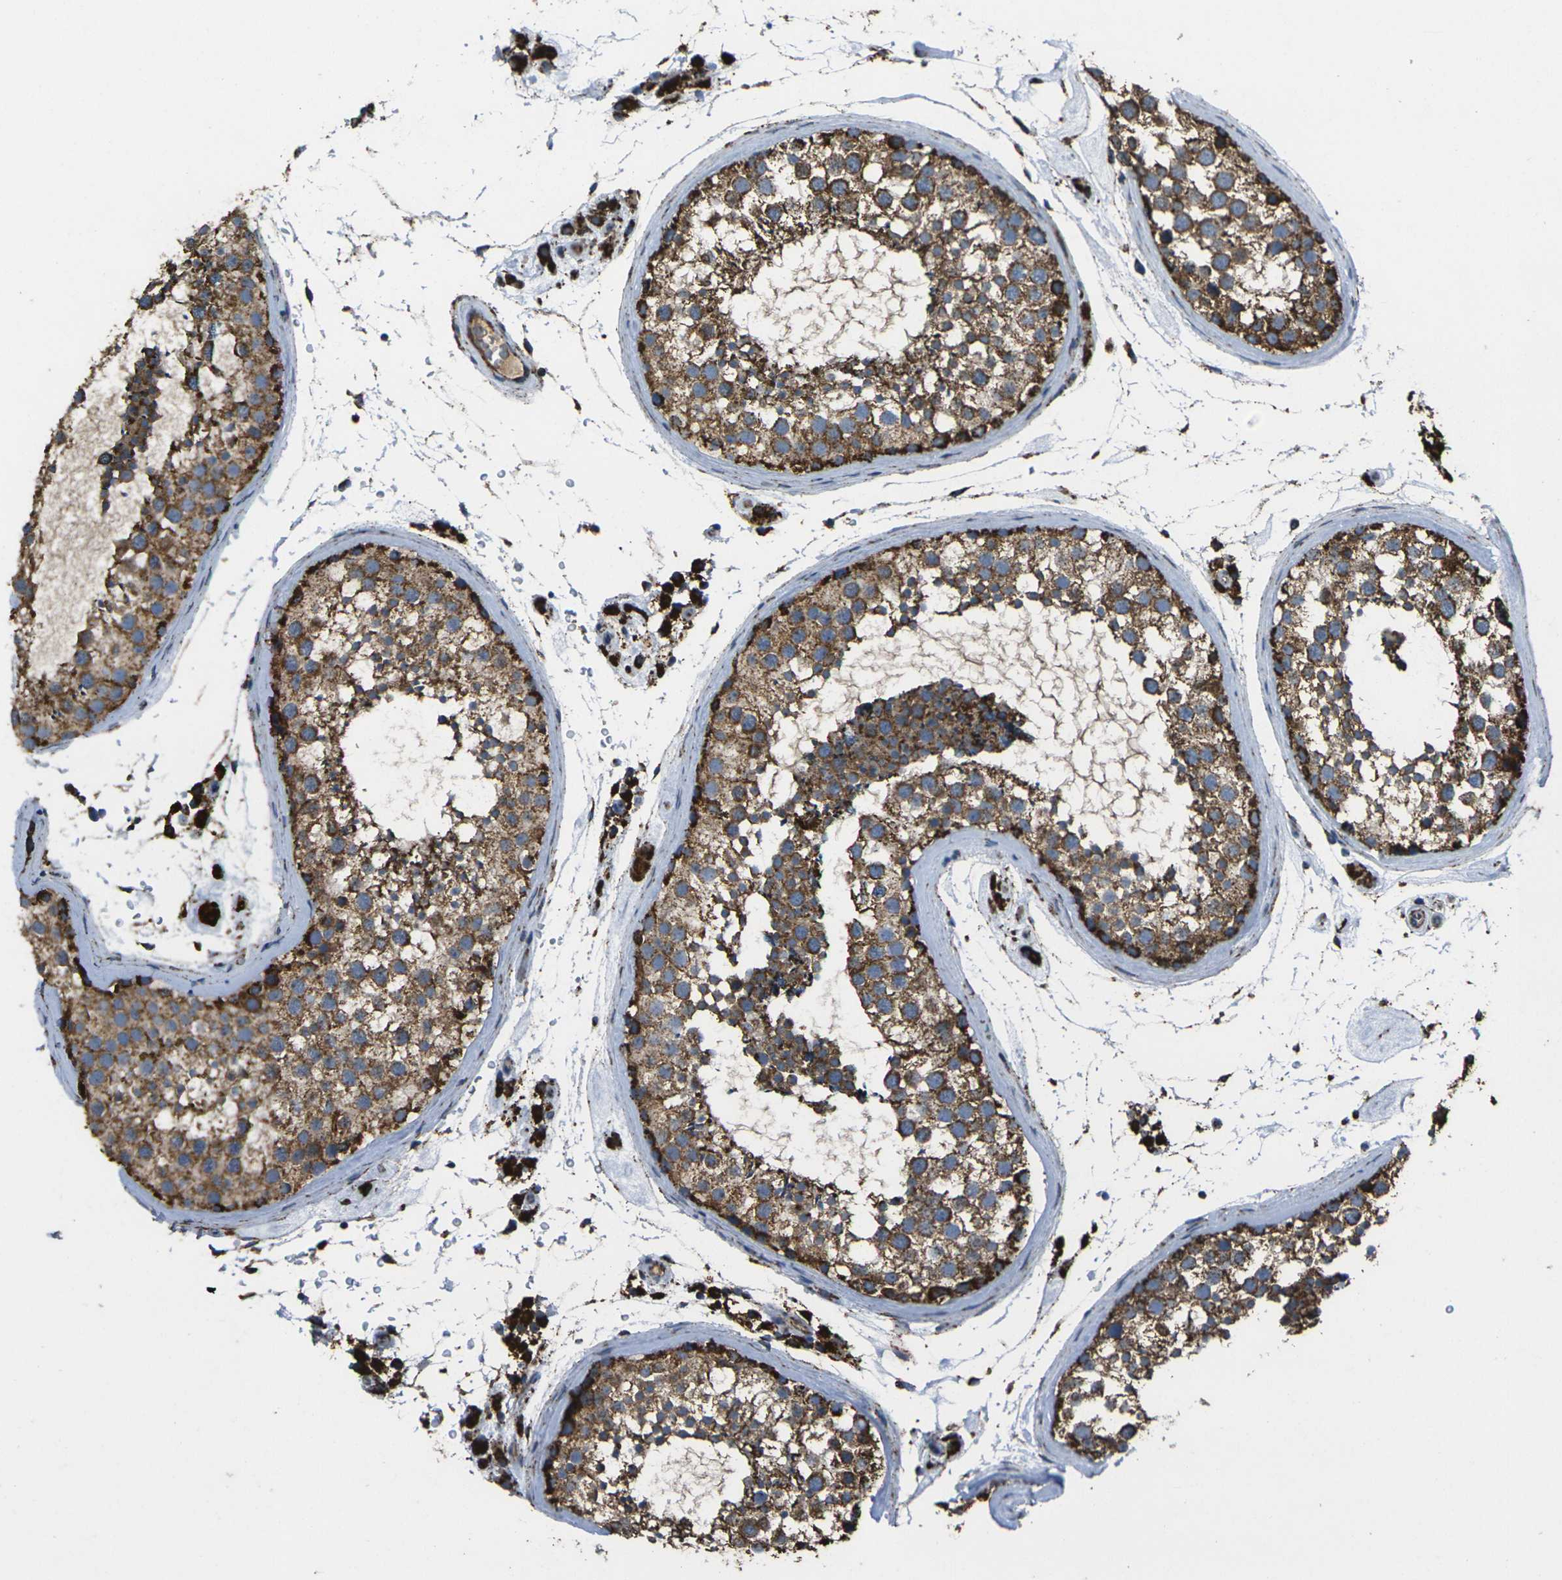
{"staining": {"intensity": "strong", "quantity": ">75%", "location": "cytoplasmic/membranous"}, "tissue": "testis", "cell_type": "Cells in seminiferous ducts", "image_type": "normal", "snomed": [{"axis": "morphology", "description": "Normal tissue, NOS"}, {"axis": "topography", "description": "Testis"}], "caption": "Immunohistochemistry (IHC) (DAB) staining of benign testis shows strong cytoplasmic/membranous protein positivity in approximately >75% of cells in seminiferous ducts.", "gene": "KLHL5", "patient": {"sex": "male", "age": 46}}